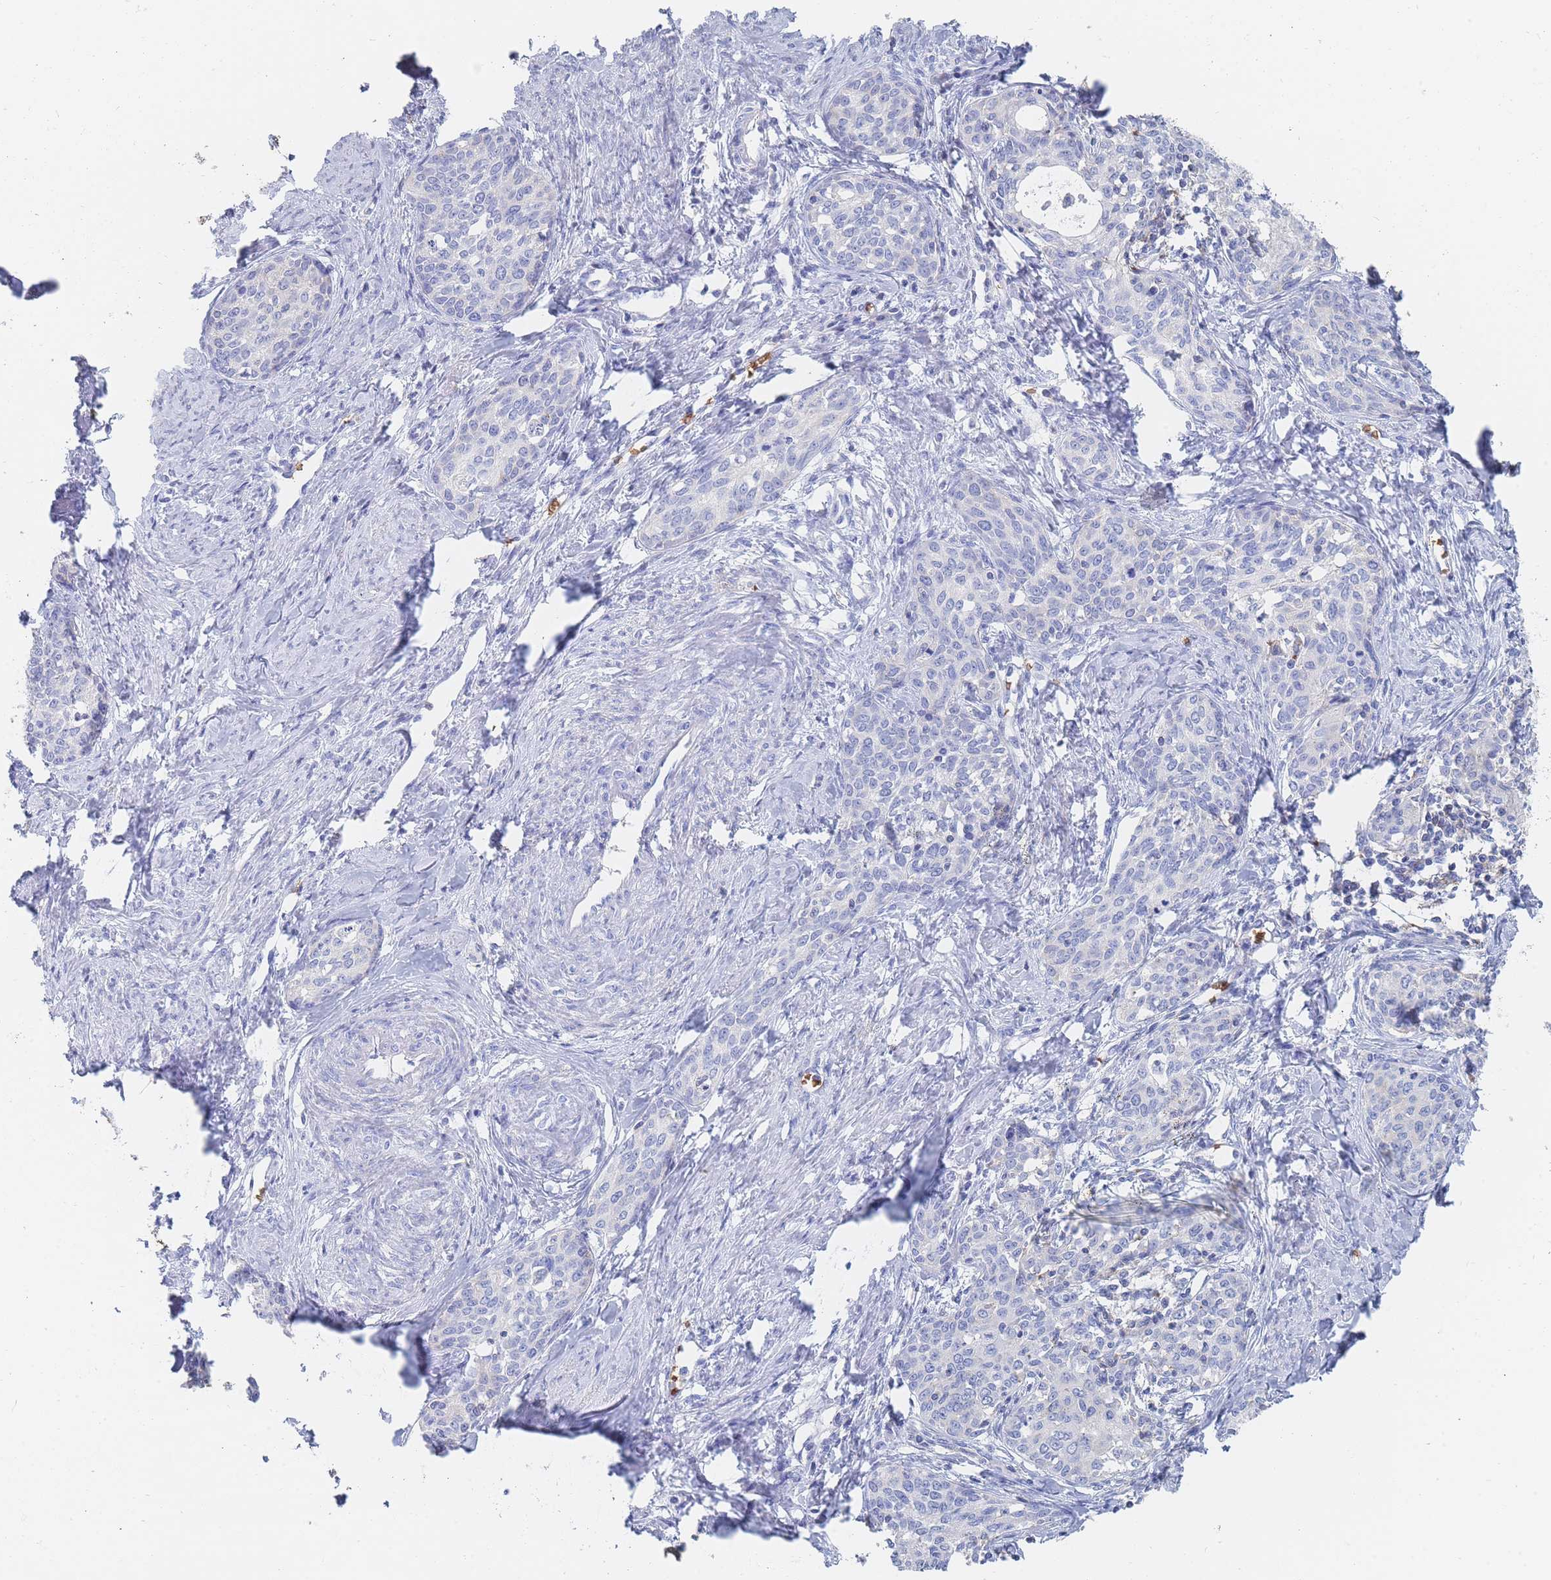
{"staining": {"intensity": "negative", "quantity": "none", "location": "none"}, "tissue": "cervical cancer", "cell_type": "Tumor cells", "image_type": "cancer", "snomed": [{"axis": "morphology", "description": "Squamous cell carcinoma, NOS"}, {"axis": "morphology", "description": "Adenocarcinoma, NOS"}, {"axis": "topography", "description": "Cervix"}], "caption": "DAB immunohistochemical staining of cervical cancer (adenocarcinoma) demonstrates no significant staining in tumor cells.", "gene": "SLC2A1", "patient": {"sex": "female", "age": 52}}